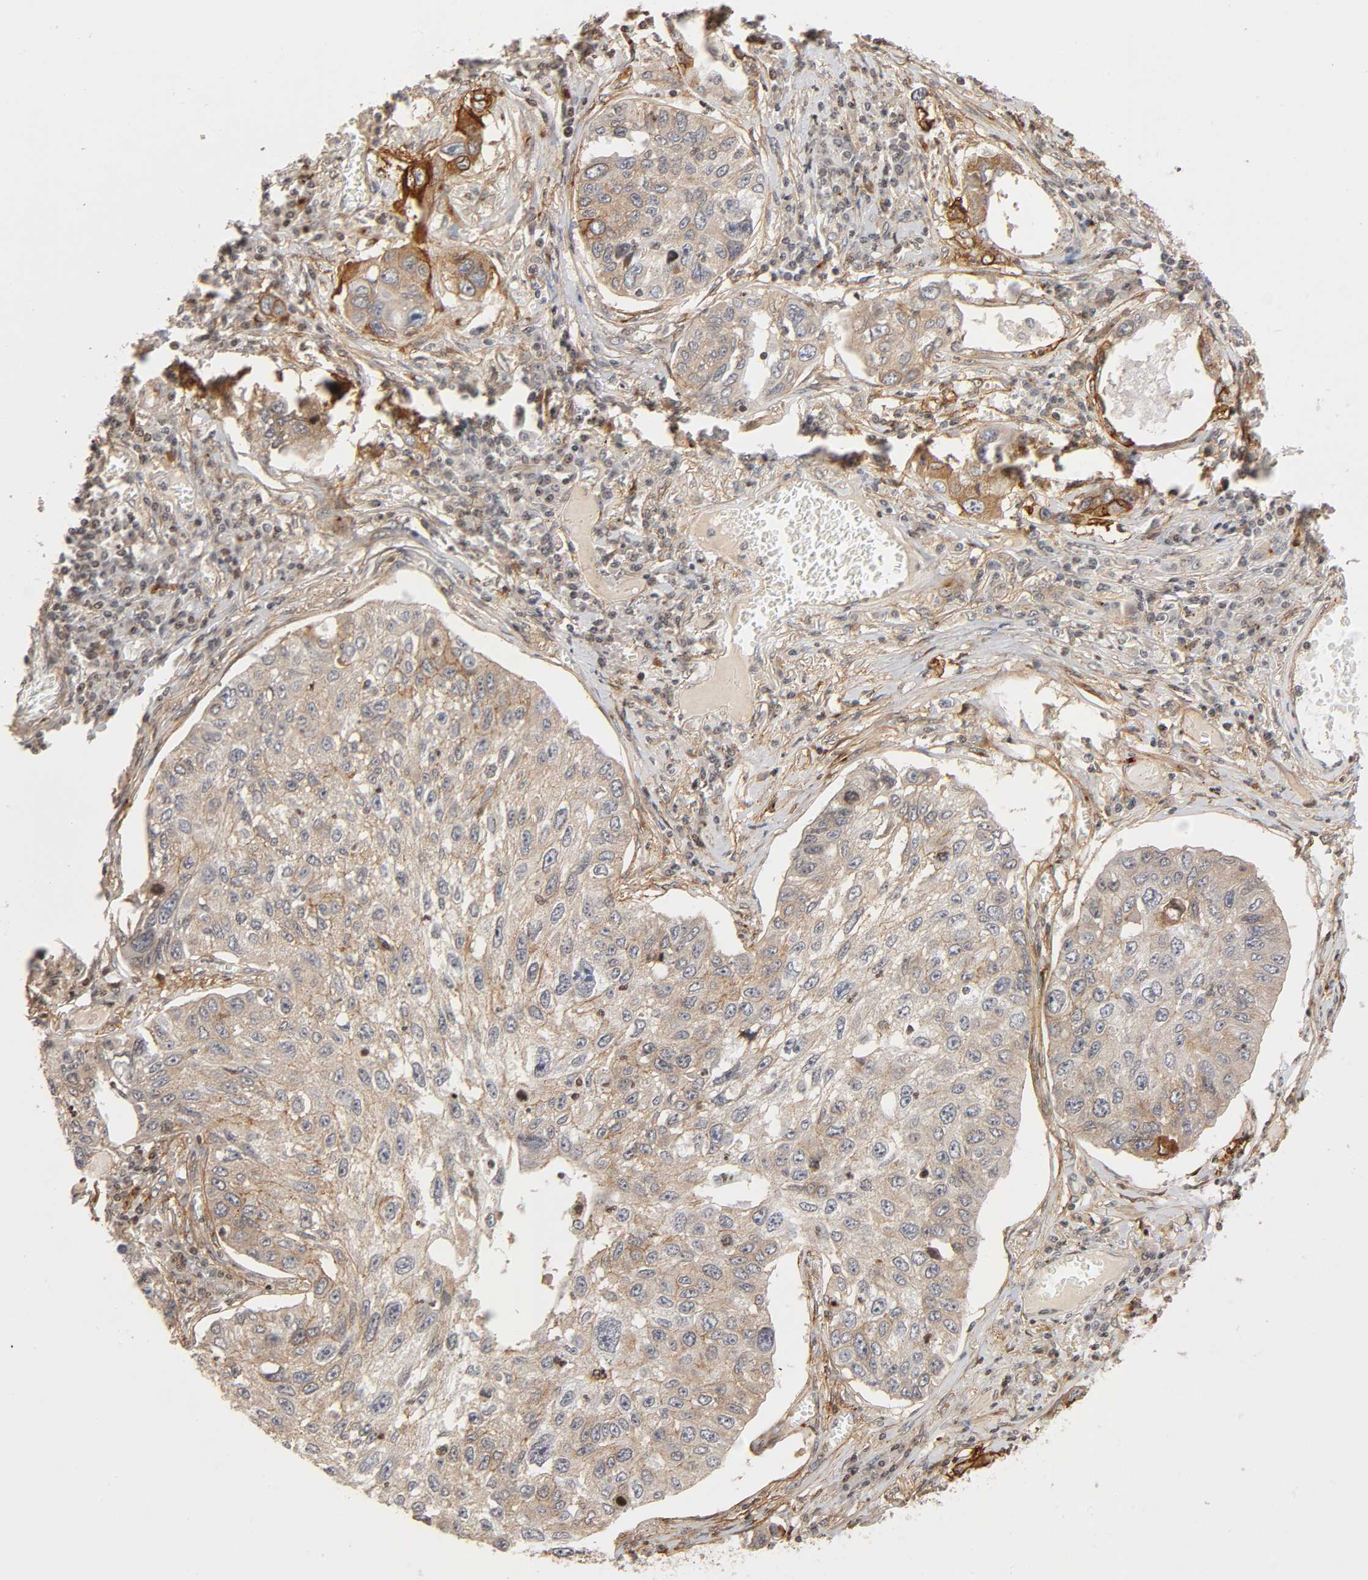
{"staining": {"intensity": "weak", "quantity": "<25%", "location": "cytoplasmic/membranous"}, "tissue": "lung cancer", "cell_type": "Tumor cells", "image_type": "cancer", "snomed": [{"axis": "morphology", "description": "Squamous cell carcinoma, NOS"}, {"axis": "topography", "description": "Lung"}], "caption": "Immunohistochemistry (IHC) image of neoplastic tissue: human squamous cell carcinoma (lung) stained with DAB displays no significant protein positivity in tumor cells. (DAB immunohistochemistry visualized using brightfield microscopy, high magnification).", "gene": "ITGAV", "patient": {"sex": "male", "age": 71}}